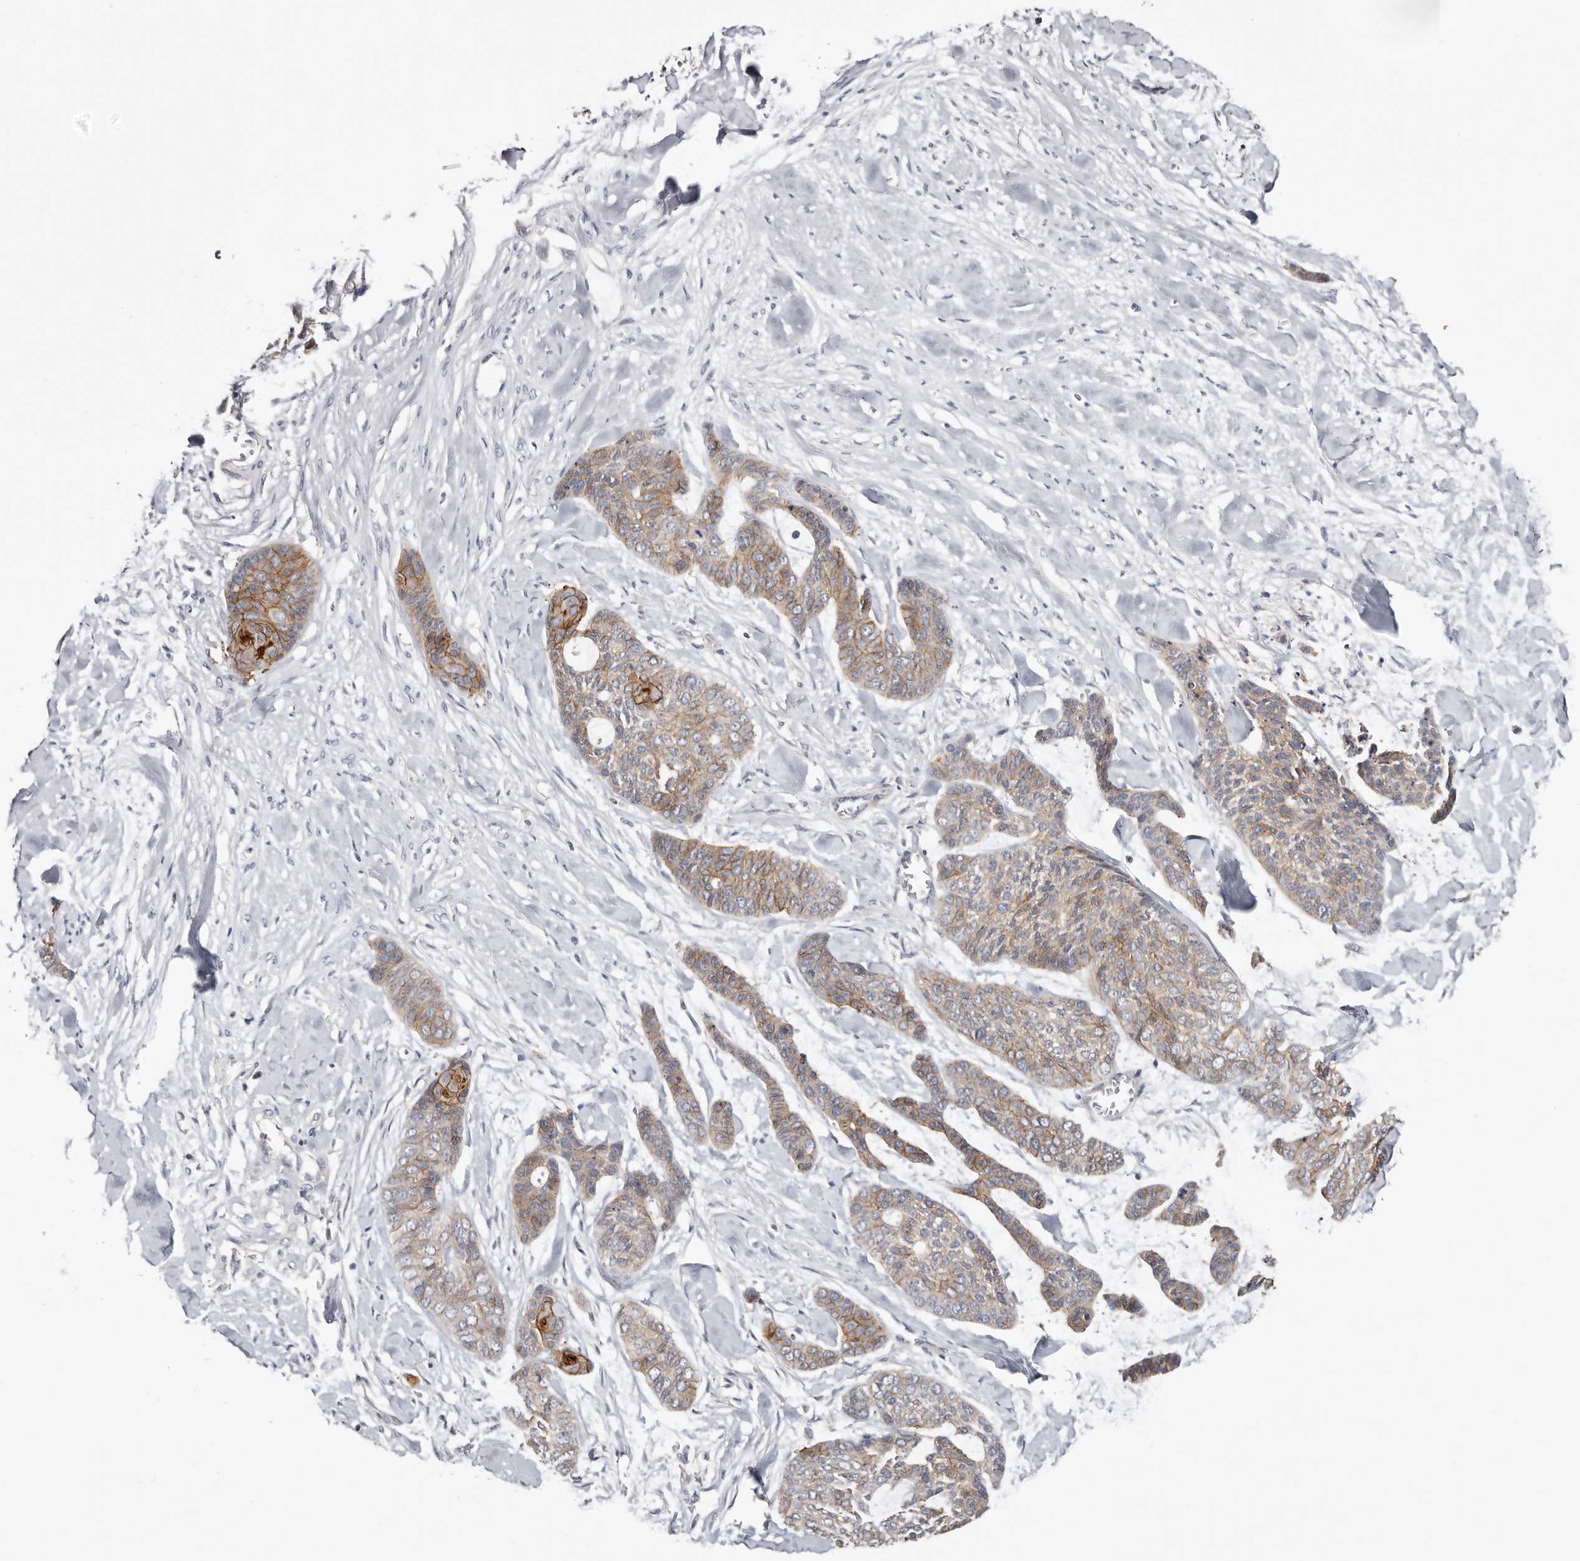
{"staining": {"intensity": "moderate", "quantity": "25%-75%", "location": "cytoplasmic/membranous"}, "tissue": "skin cancer", "cell_type": "Tumor cells", "image_type": "cancer", "snomed": [{"axis": "morphology", "description": "Basal cell carcinoma"}, {"axis": "topography", "description": "Skin"}], "caption": "Immunohistochemistry (IHC) of skin cancer reveals medium levels of moderate cytoplasmic/membranous positivity in approximately 25%-75% of tumor cells.", "gene": "S100A14", "patient": {"sex": "female", "age": 64}}